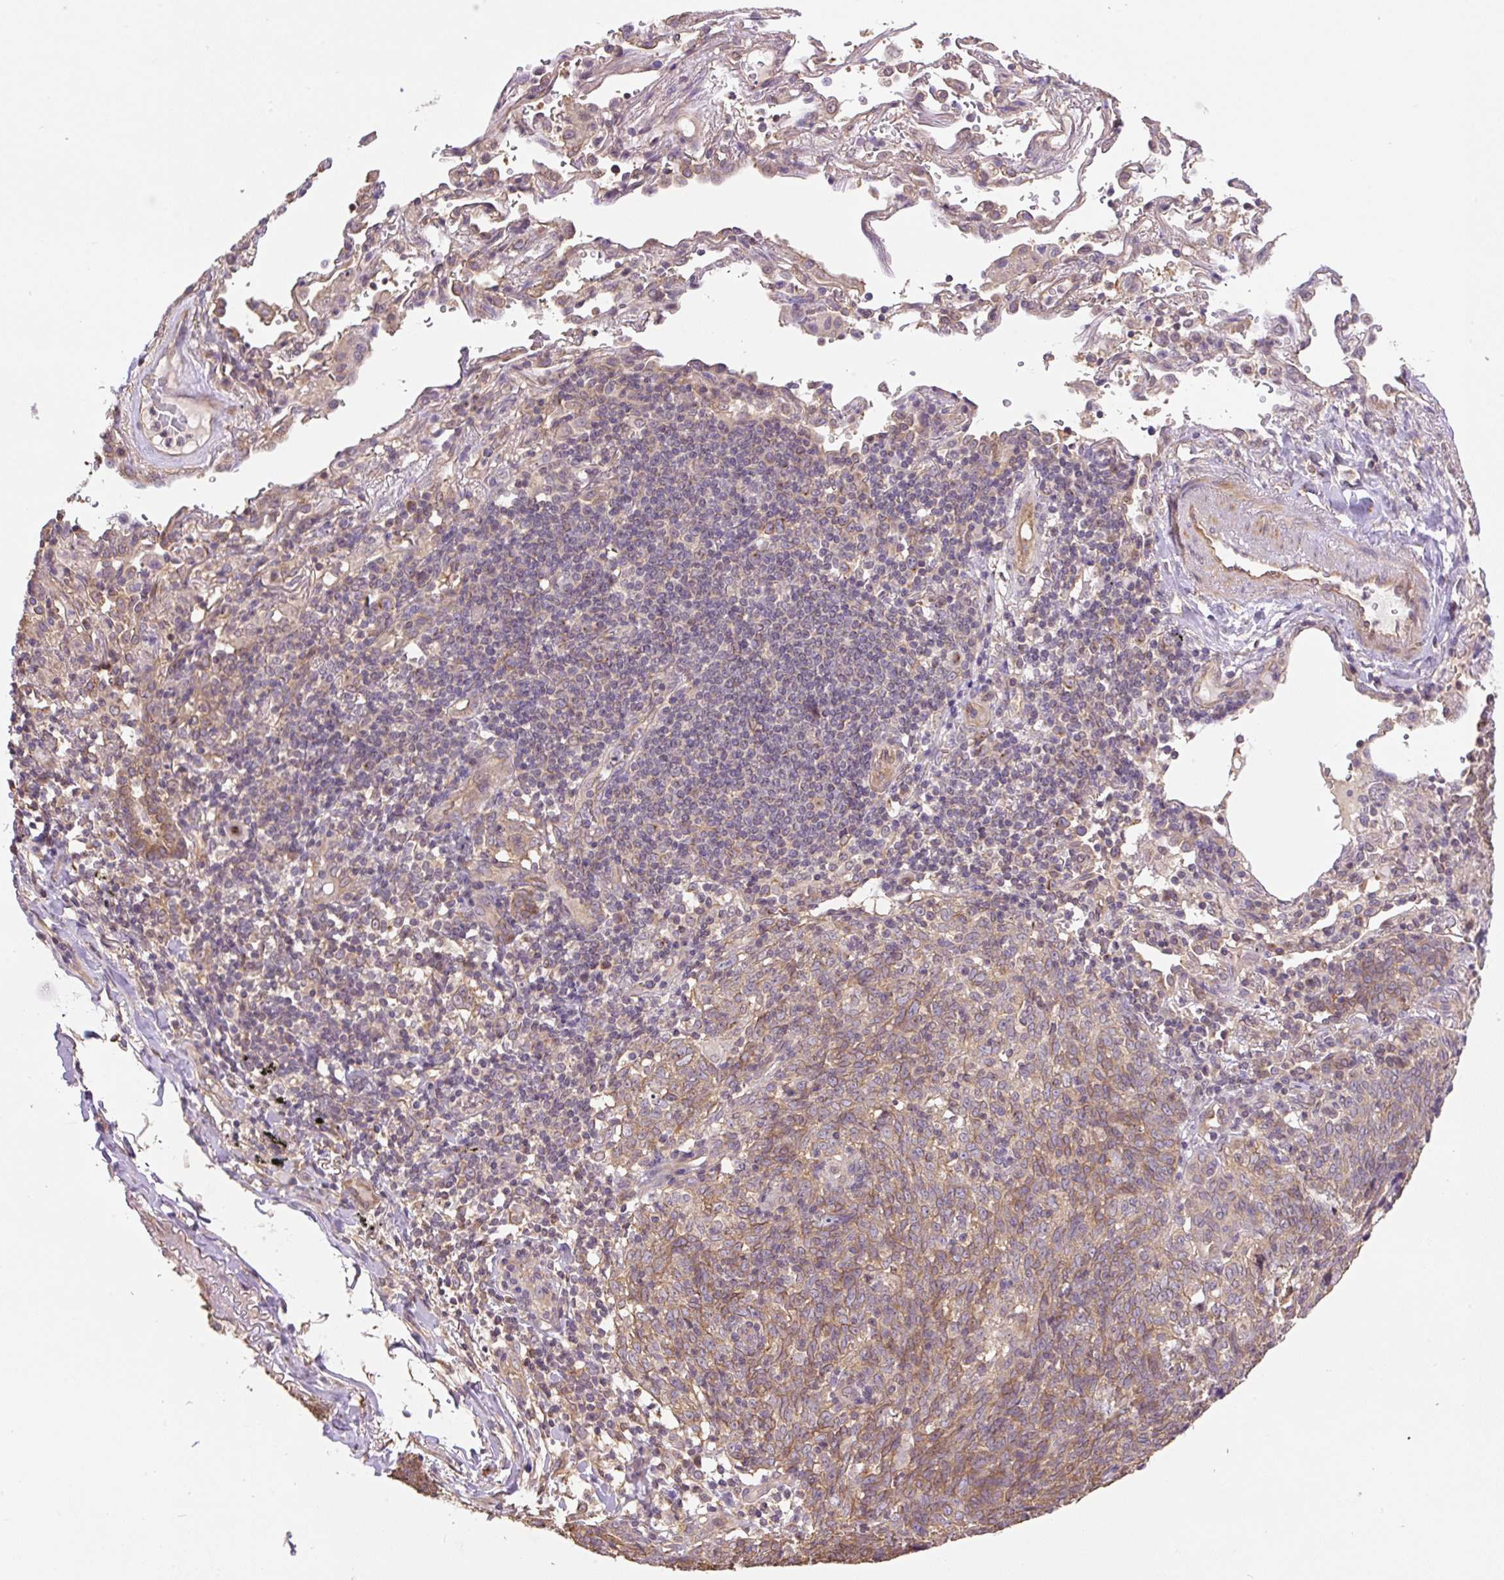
{"staining": {"intensity": "moderate", "quantity": ">75%", "location": "cytoplasmic/membranous"}, "tissue": "lung cancer", "cell_type": "Tumor cells", "image_type": "cancer", "snomed": [{"axis": "morphology", "description": "Squamous cell carcinoma, NOS"}, {"axis": "topography", "description": "Lung"}], "caption": "Brown immunohistochemical staining in human lung cancer (squamous cell carcinoma) displays moderate cytoplasmic/membranous staining in approximately >75% of tumor cells.", "gene": "COX8A", "patient": {"sex": "female", "age": 72}}